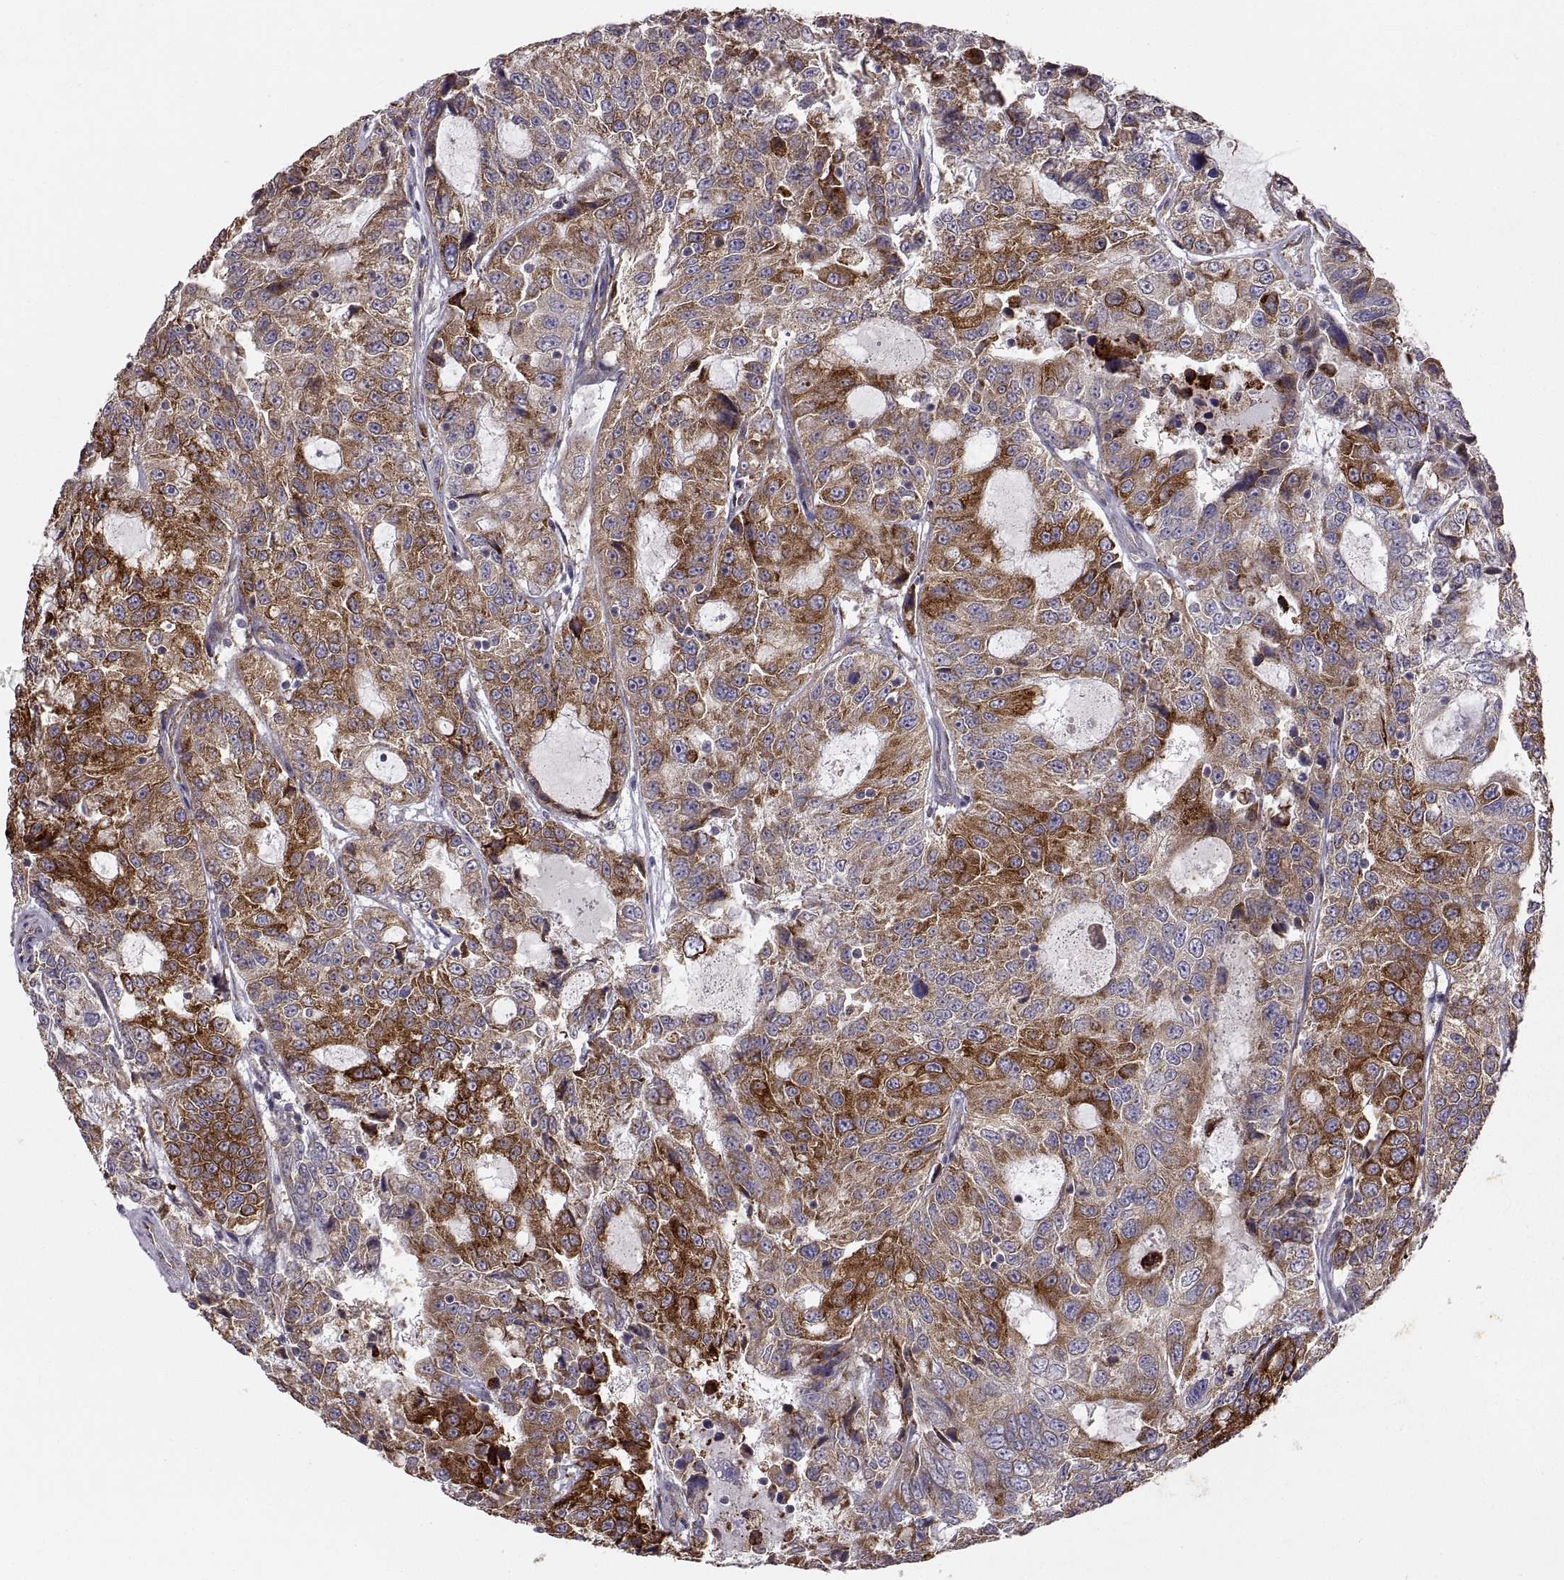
{"staining": {"intensity": "strong", "quantity": ">75%", "location": "cytoplasmic/membranous"}, "tissue": "urothelial cancer", "cell_type": "Tumor cells", "image_type": "cancer", "snomed": [{"axis": "morphology", "description": "Urothelial carcinoma, NOS"}, {"axis": "morphology", "description": "Urothelial carcinoma, High grade"}, {"axis": "topography", "description": "Urinary bladder"}], "caption": "Strong cytoplasmic/membranous staining is present in approximately >75% of tumor cells in high-grade urothelial carcinoma. (DAB (3,3'-diaminobenzidine) IHC, brown staining for protein, blue staining for nuclei).", "gene": "PLEKHB2", "patient": {"sex": "female", "age": 73}}